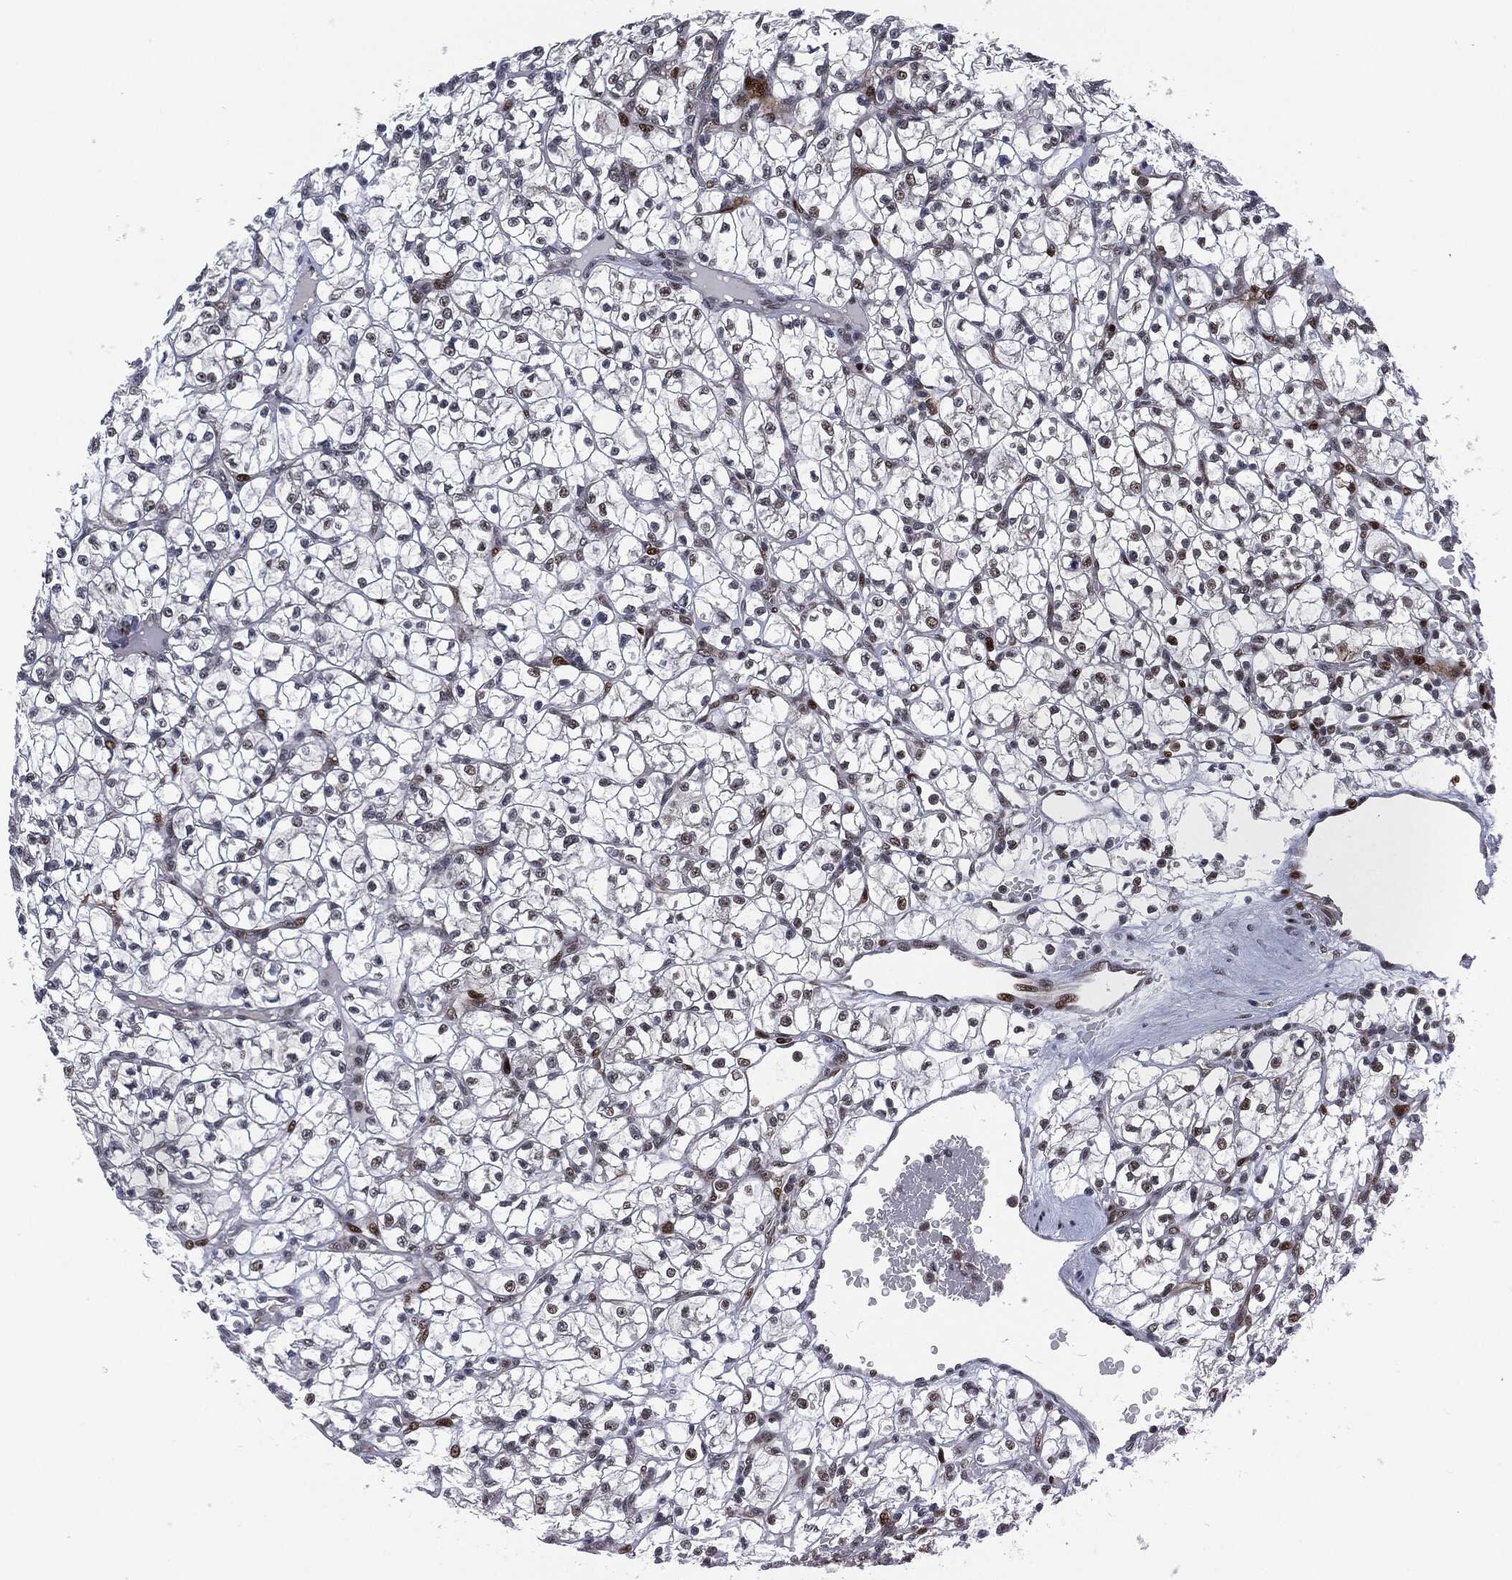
{"staining": {"intensity": "moderate", "quantity": "<25%", "location": "nuclear"}, "tissue": "renal cancer", "cell_type": "Tumor cells", "image_type": "cancer", "snomed": [{"axis": "morphology", "description": "Adenocarcinoma, NOS"}, {"axis": "topography", "description": "Kidney"}], "caption": "The micrograph exhibits immunohistochemical staining of renal adenocarcinoma. There is moderate nuclear staining is seen in about <25% of tumor cells. The staining is performed using DAB (3,3'-diaminobenzidine) brown chromogen to label protein expression. The nuclei are counter-stained blue using hematoxylin.", "gene": "AKT2", "patient": {"sex": "female", "age": 64}}